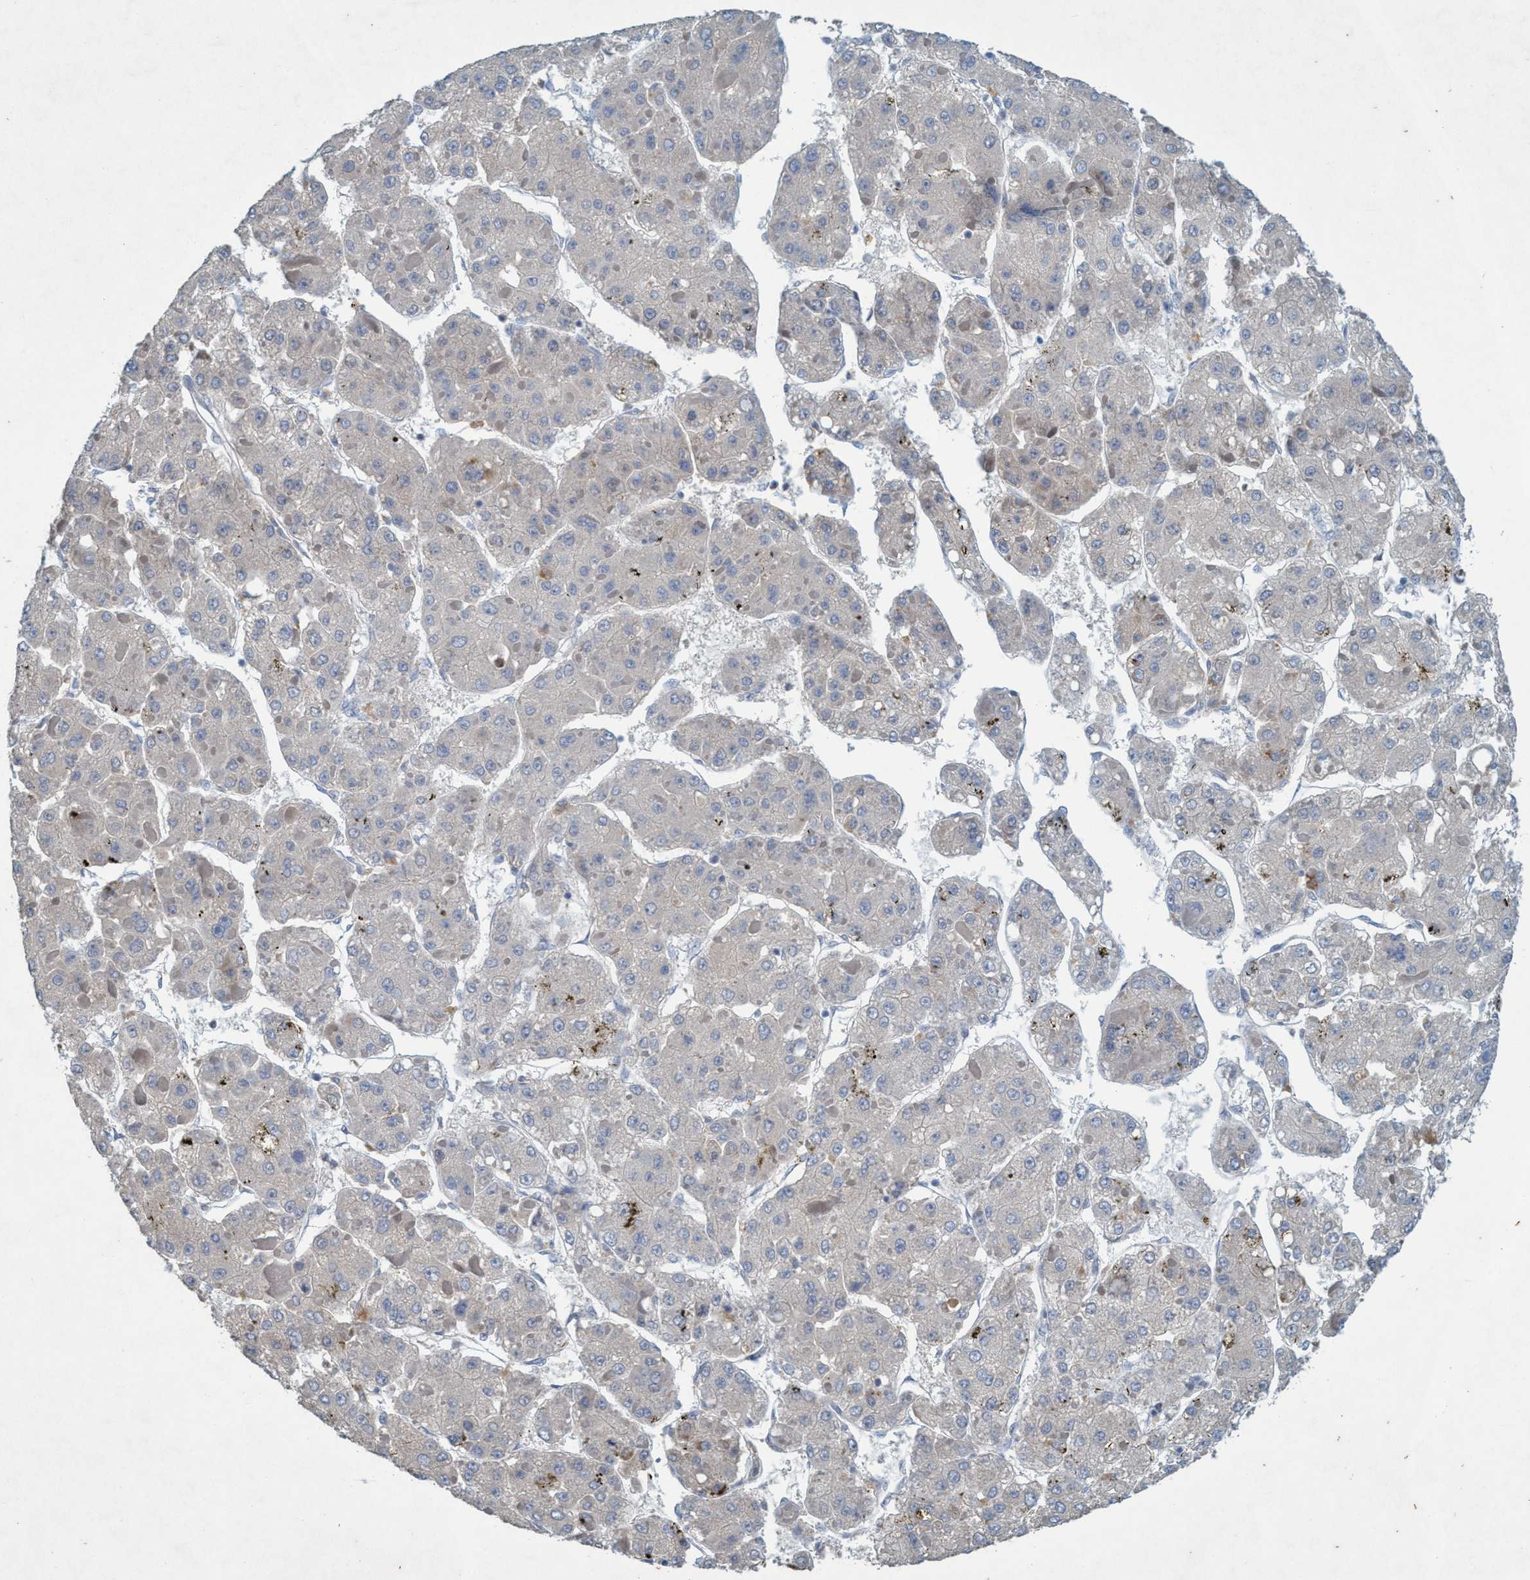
{"staining": {"intensity": "negative", "quantity": "none", "location": "none"}, "tissue": "liver cancer", "cell_type": "Tumor cells", "image_type": "cancer", "snomed": [{"axis": "morphology", "description": "Carcinoma, Hepatocellular, NOS"}, {"axis": "topography", "description": "Liver"}], "caption": "The immunohistochemistry histopathology image has no significant expression in tumor cells of liver cancer (hepatocellular carcinoma) tissue.", "gene": "RNF208", "patient": {"sex": "female", "age": 73}}